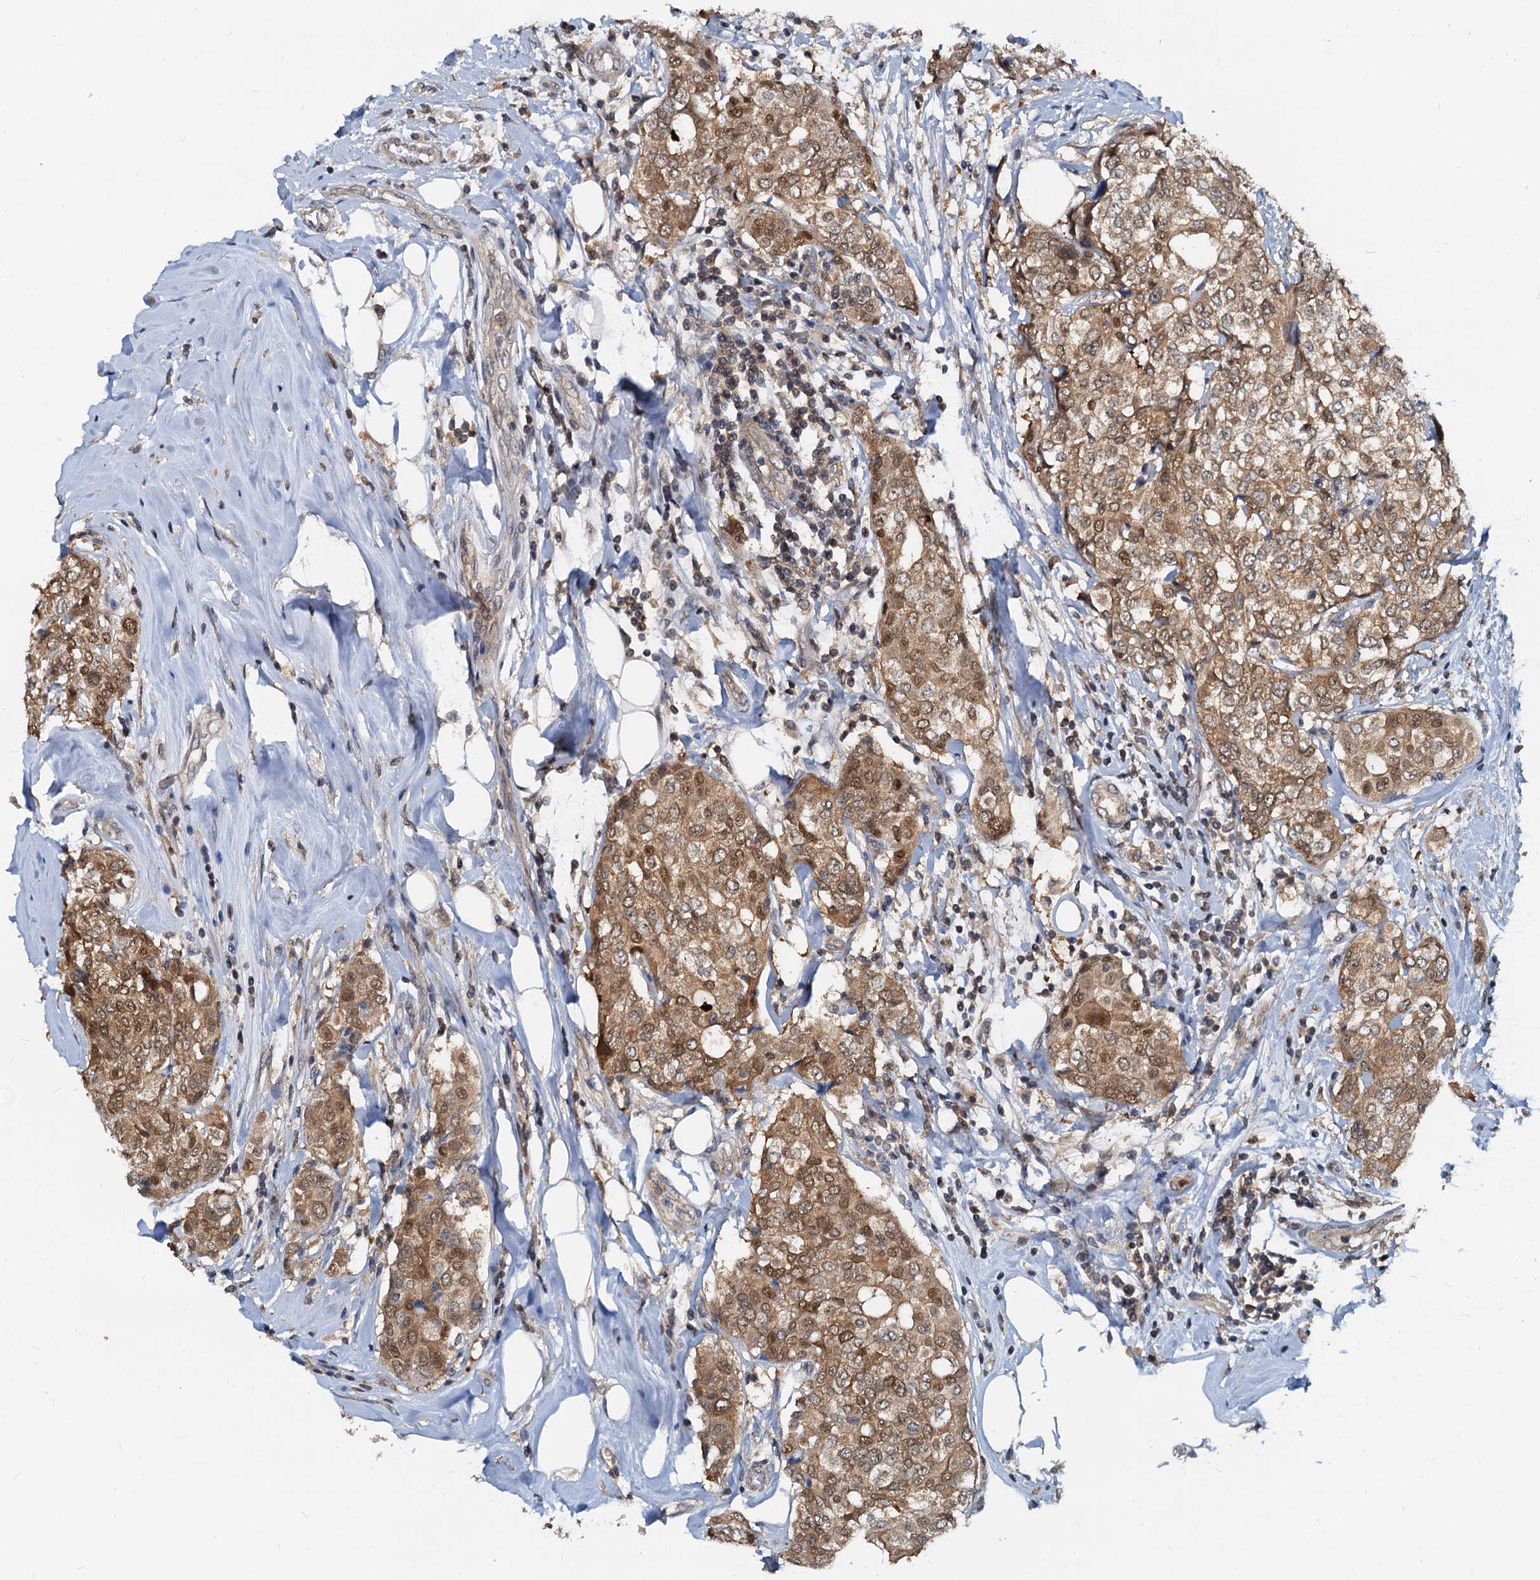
{"staining": {"intensity": "moderate", "quantity": ">75%", "location": "cytoplasmic/membranous,nuclear"}, "tissue": "breast cancer", "cell_type": "Tumor cells", "image_type": "cancer", "snomed": [{"axis": "morphology", "description": "Lobular carcinoma"}, {"axis": "topography", "description": "Breast"}], "caption": "Tumor cells reveal medium levels of moderate cytoplasmic/membranous and nuclear positivity in about >75% of cells in breast cancer (lobular carcinoma).", "gene": "PTGES3", "patient": {"sex": "female", "age": 51}}